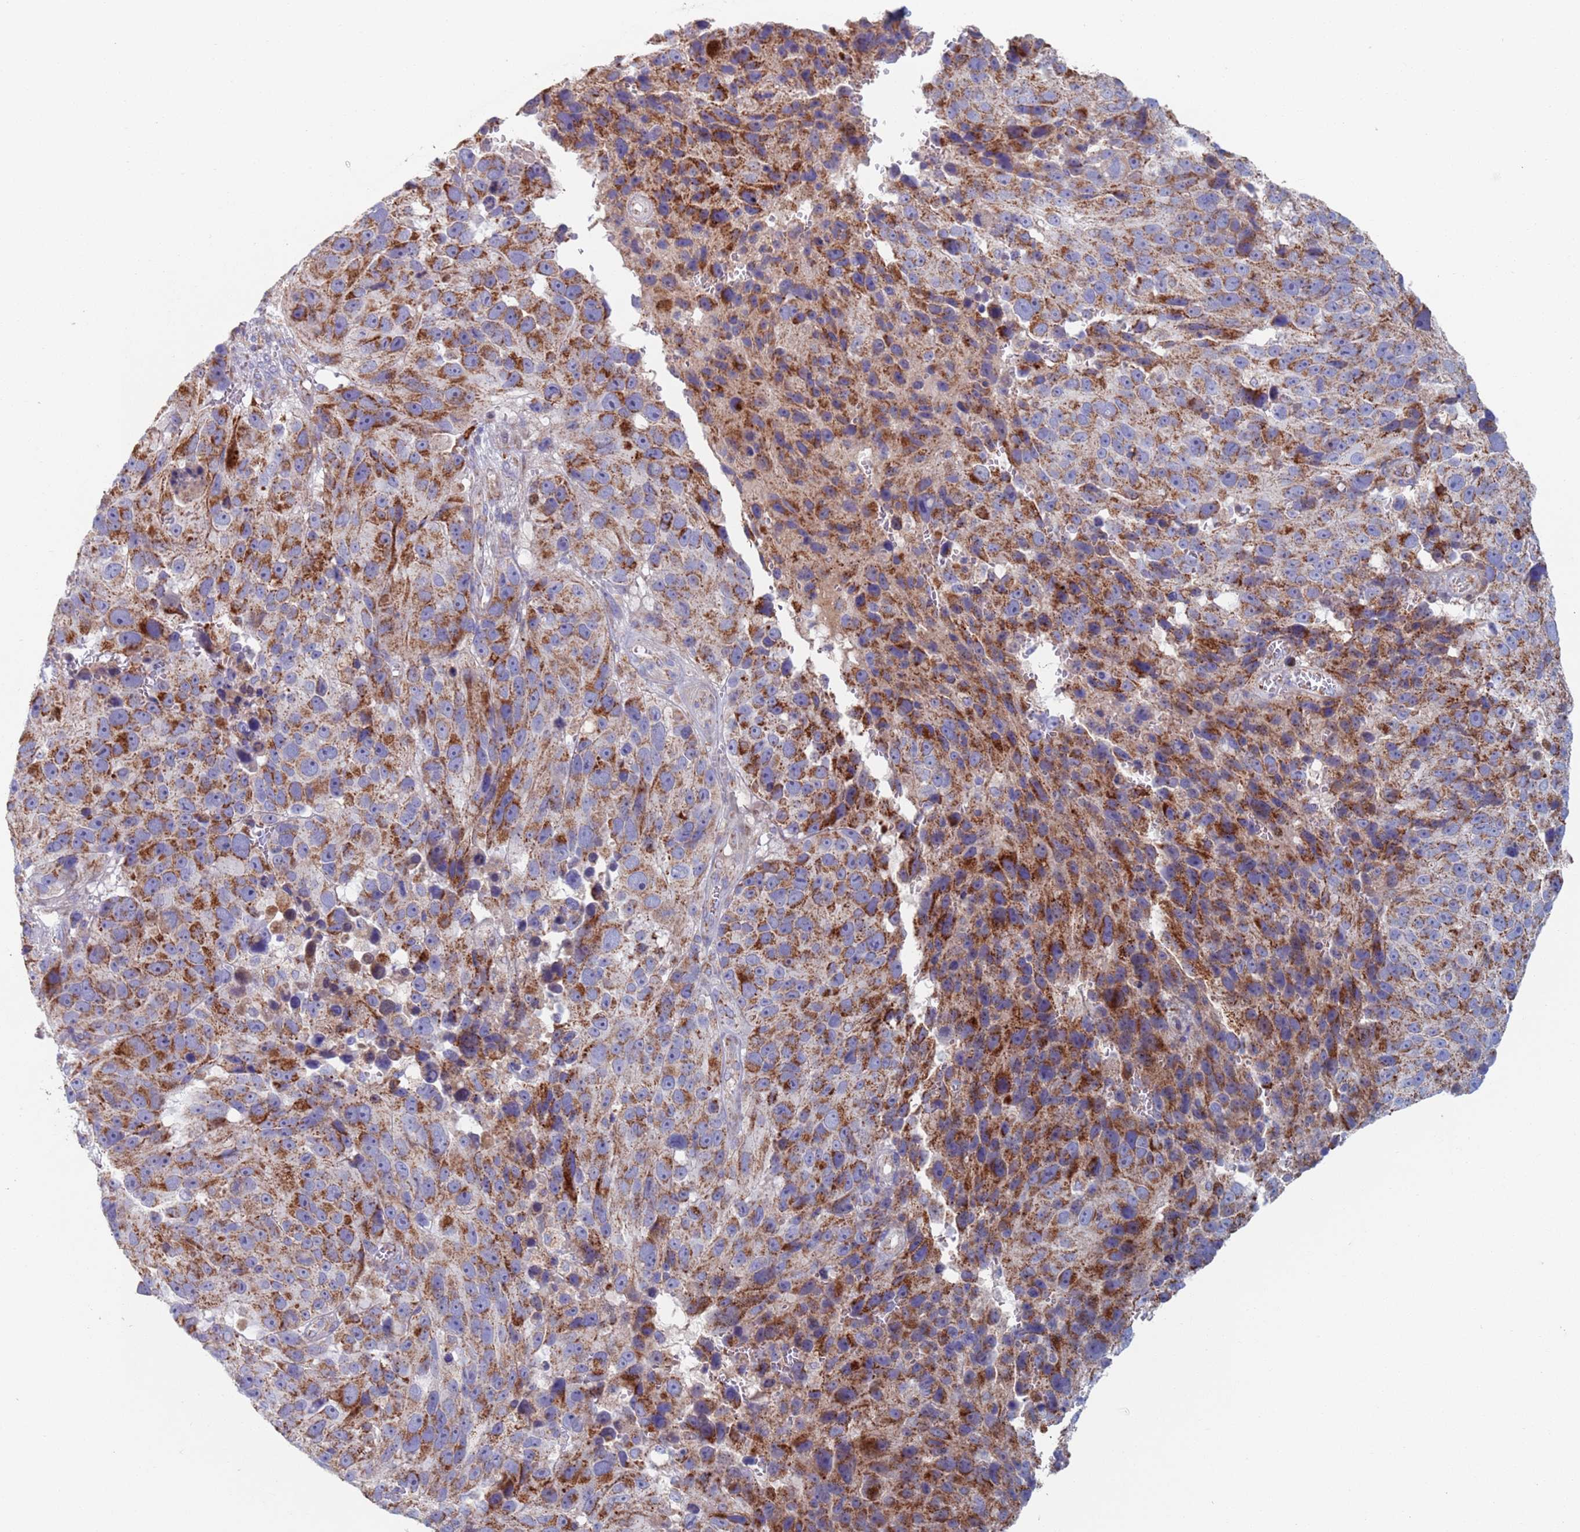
{"staining": {"intensity": "strong", "quantity": ">75%", "location": "cytoplasmic/membranous"}, "tissue": "melanoma", "cell_type": "Tumor cells", "image_type": "cancer", "snomed": [{"axis": "morphology", "description": "Malignant melanoma, NOS"}, {"axis": "topography", "description": "Skin"}], "caption": "Malignant melanoma stained with IHC reveals strong cytoplasmic/membranous expression in approximately >75% of tumor cells. (Brightfield microscopy of DAB IHC at high magnification).", "gene": "MRPL22", "patient": {"sex": "male", "age": 84}}